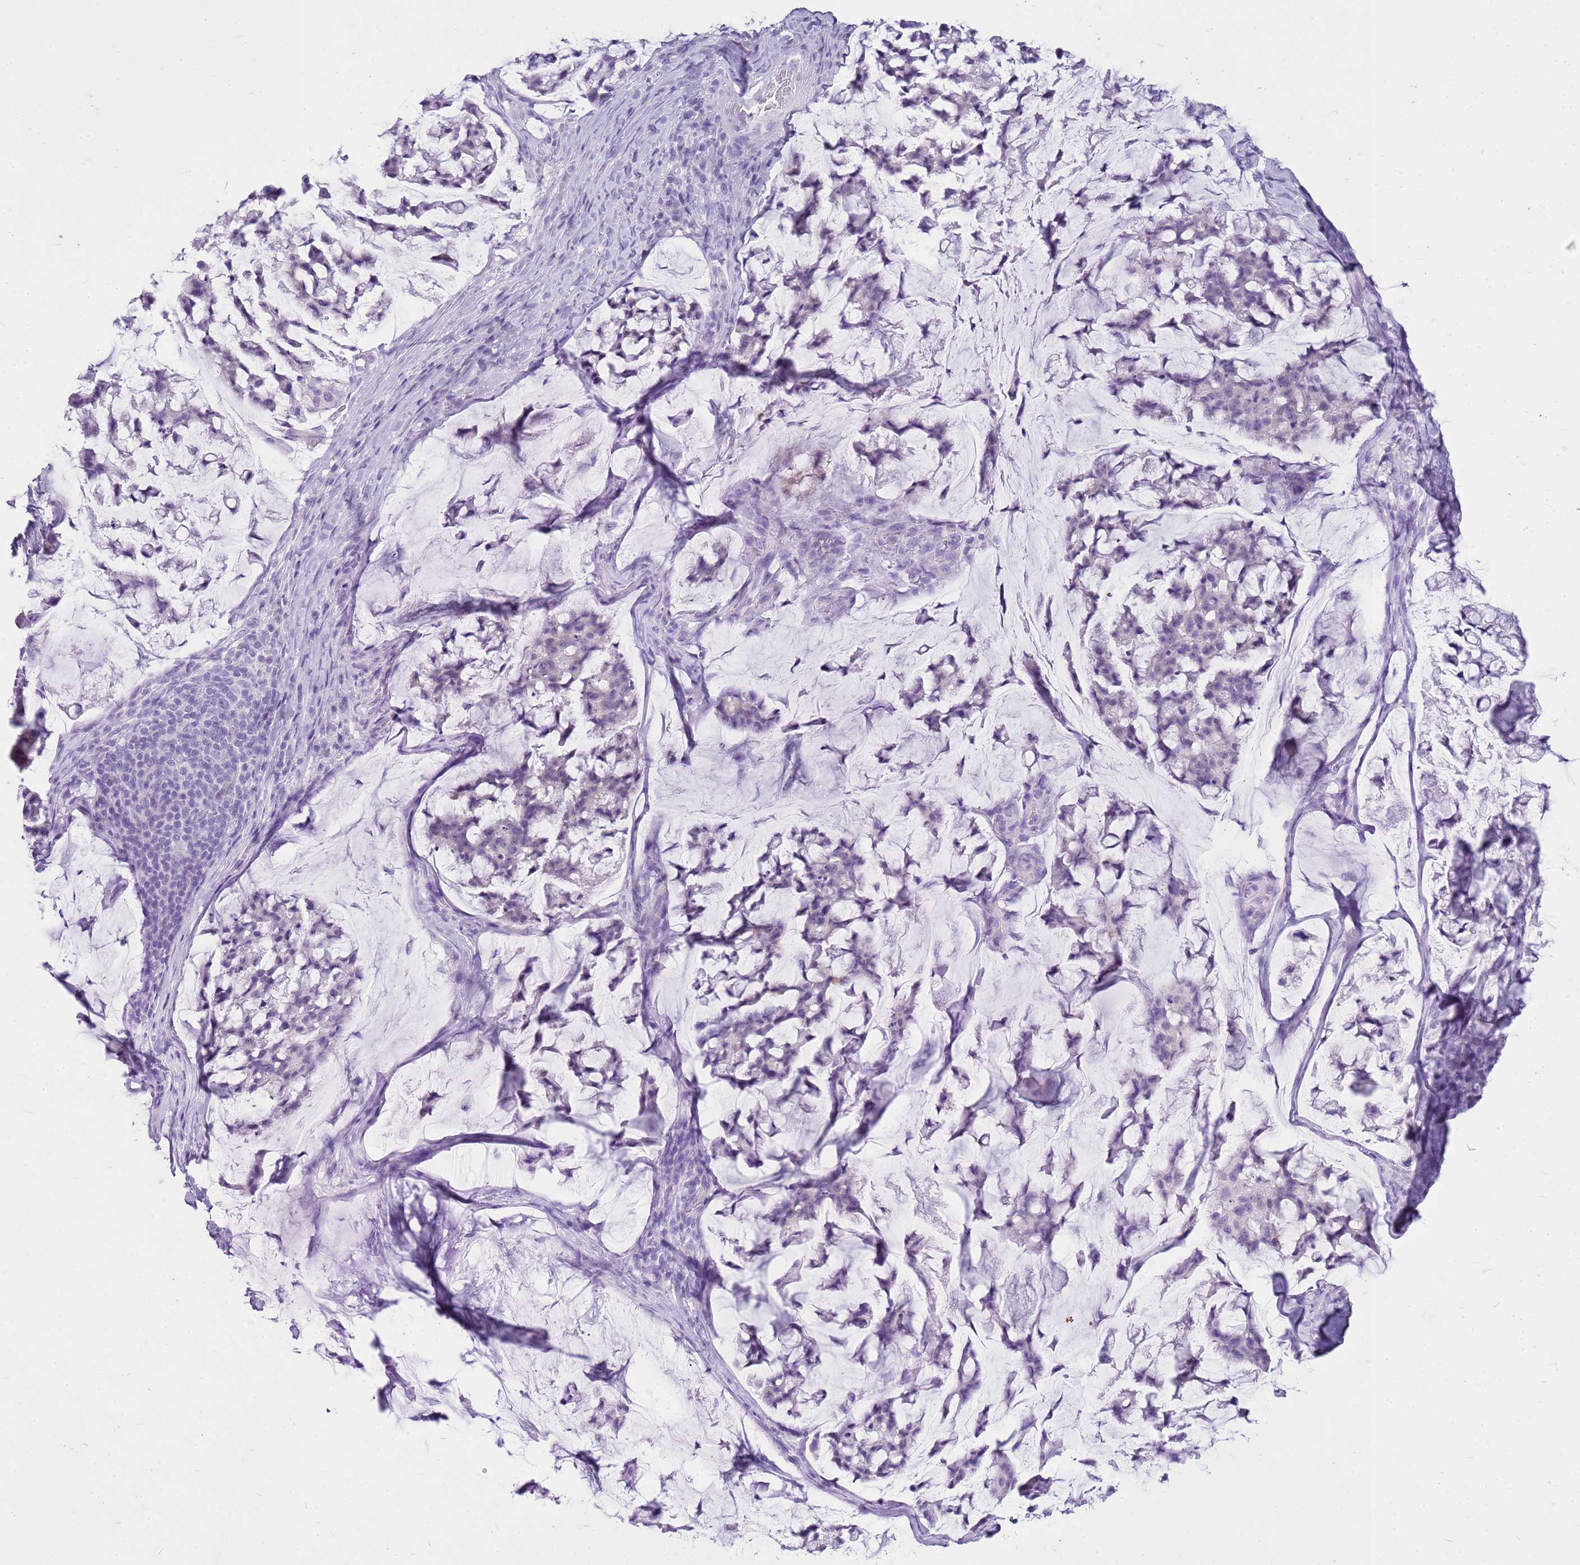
{"staining": {"intensity": "negative", "quantity": "none", "location": "none"}, "tissue": "stomach cancer", "cell_type": "Tumor cells", "image_type": "cancer", "snomed": [{"axis": "morphology", "description": "Adenocarcinoma, NOS"}, {"axis": "topography", "description": "Stomach, lower"}], "caption": "An image of human adenocarcinoma (stomach) is negative for staining in tumor cells.", "gene": "CA8", "patient": {"sex": "male", "age": 67}}